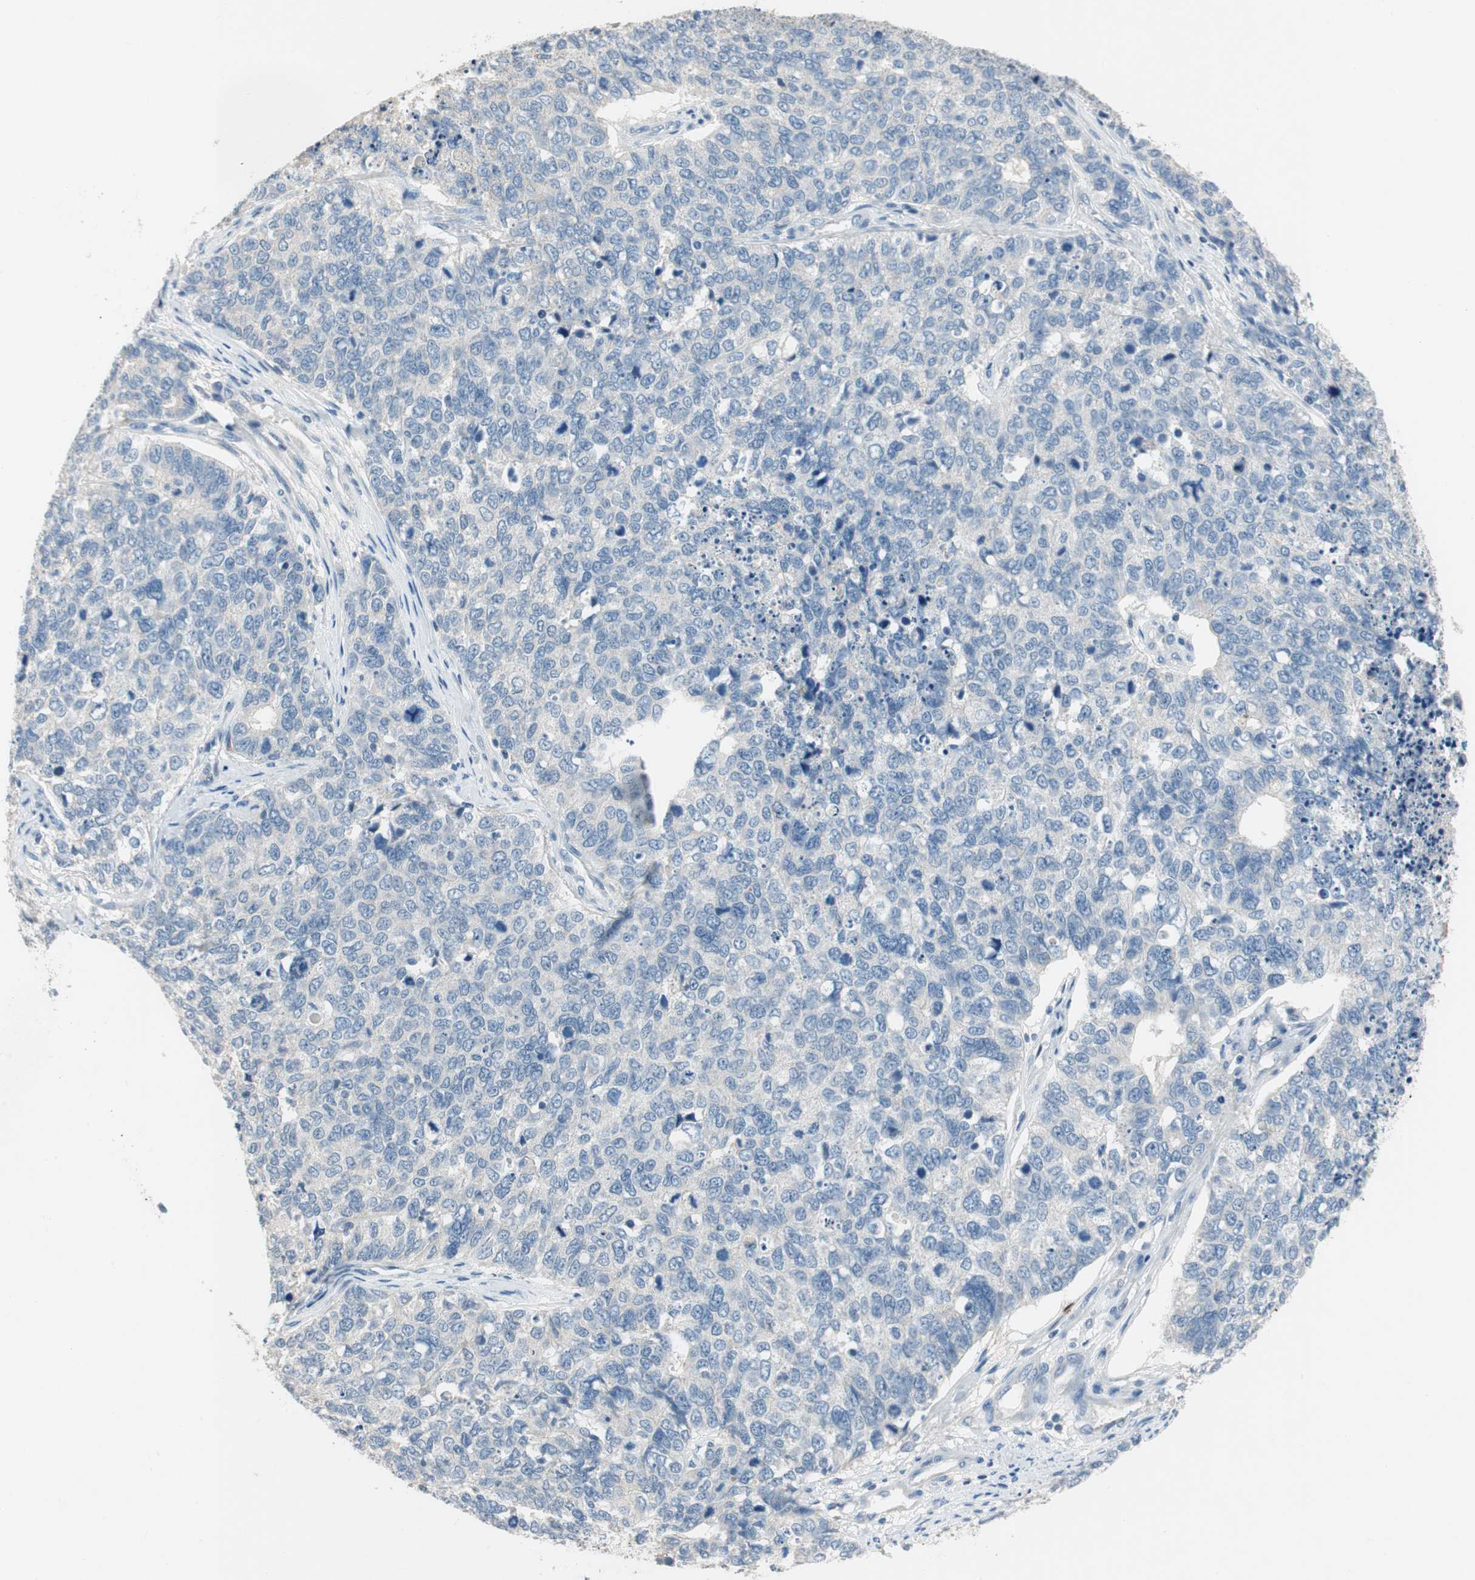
{"staining": {"intensity": "negative", "quantity": "none", "location": "none"}, "tissue": "cervical cancer", "cell_type": "Tumor cells", "image_type": "cancer", "snomed": [{"axis": "morphology", "description": "Squamous cell carcinoma, NOS"}, {"axis": "topography", "description": "Cervix"}], "caption": "High power microscopy photomicrograph of an immunohistochemistry (IHC) photomicrograph of squamous cell carcinoma (cervical), revealing no significant expression in tumor cells.", "gene": "CPA3", "patient": {"sex": "female", "age": 63}}